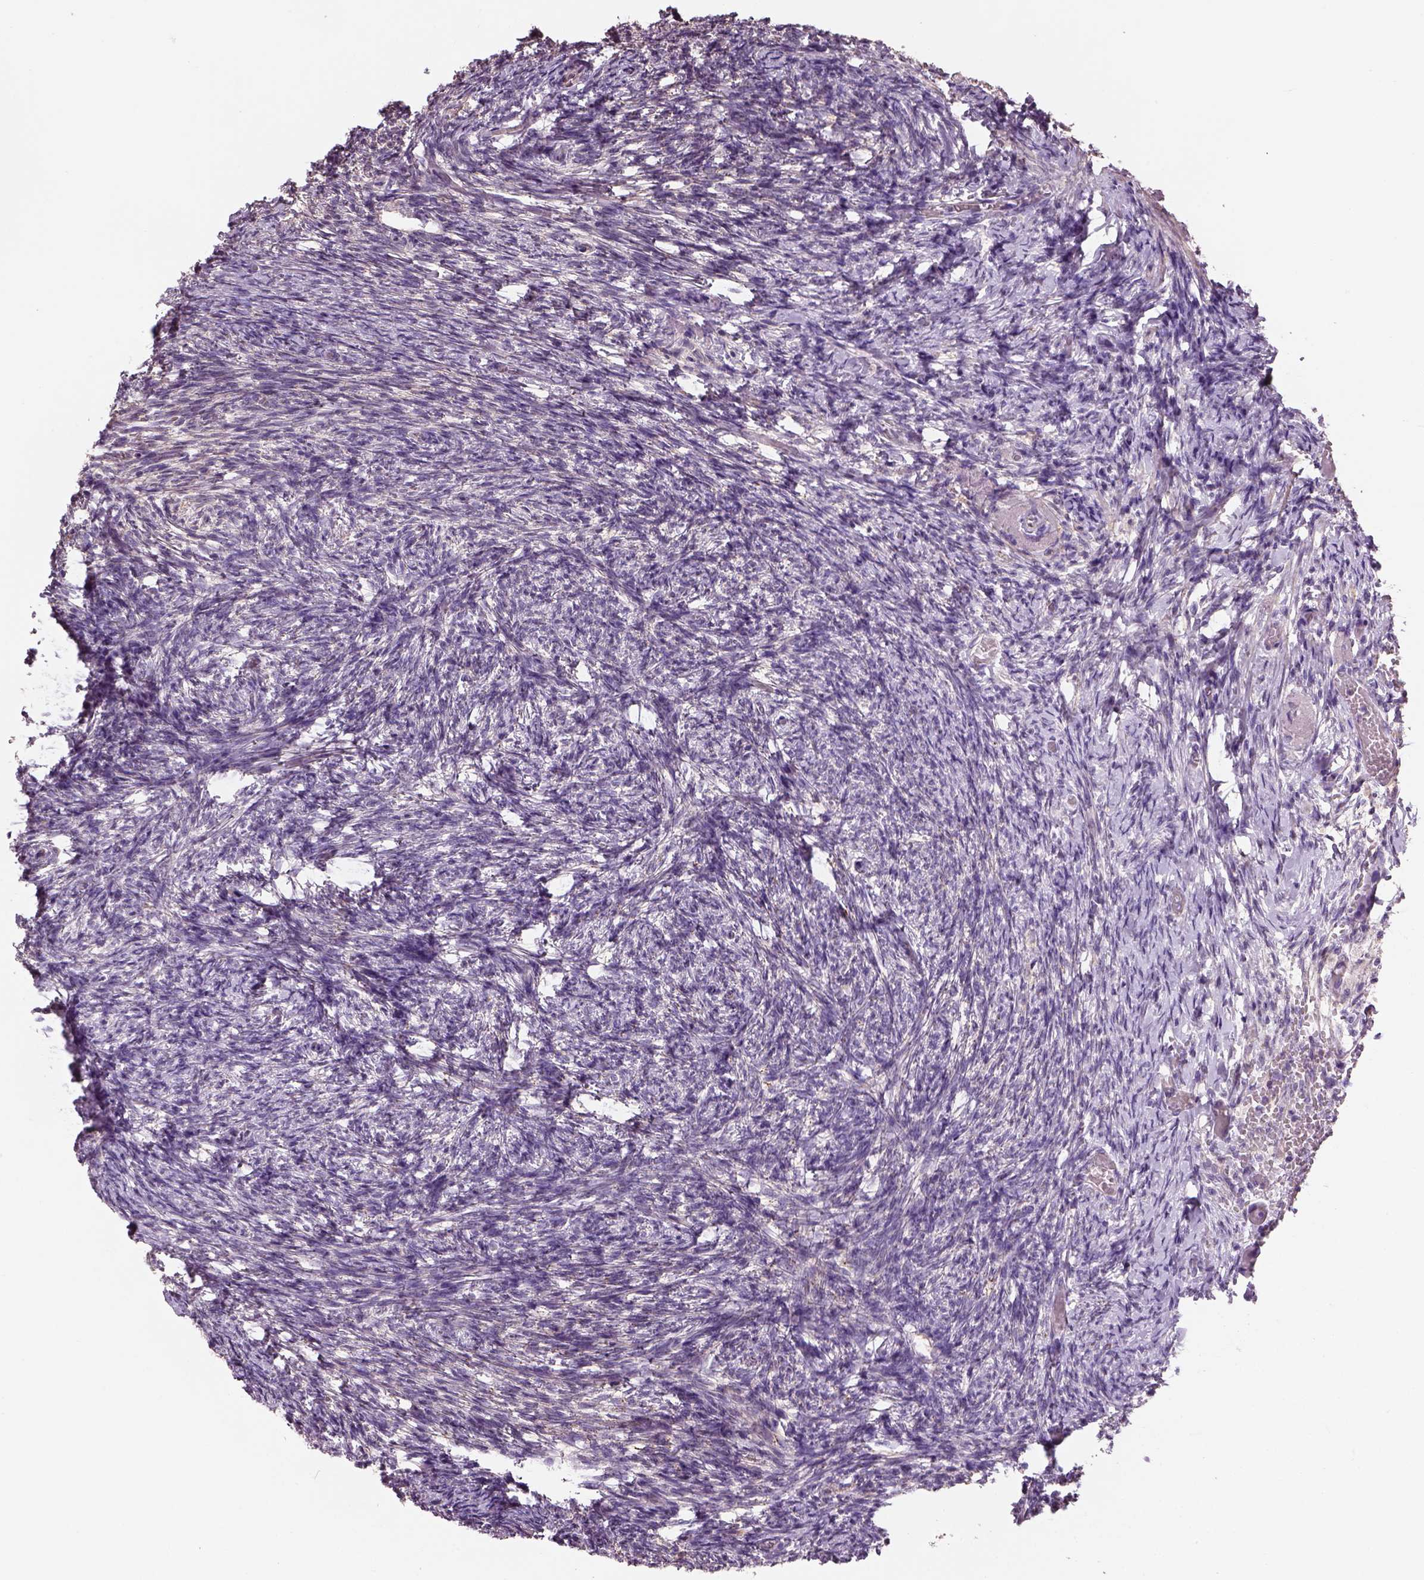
{"staining": {"intensity": "negative", "quantity": "none", "location": "none"}, "tissue": "ovary", "cell_type": "Ovarian stroma cells", "image_type": "normal", "snomed": [{"axis": "morphology", "description": "Normal tissue, NOS"}, {"axis": "topography", "description": "Ovary"}], "caption": "Ovary stained for a protein using IHC shows no positivity ovarian stroma cells.", "gene": "IFT52", "patient": {"sex": "female", "age": 72}}